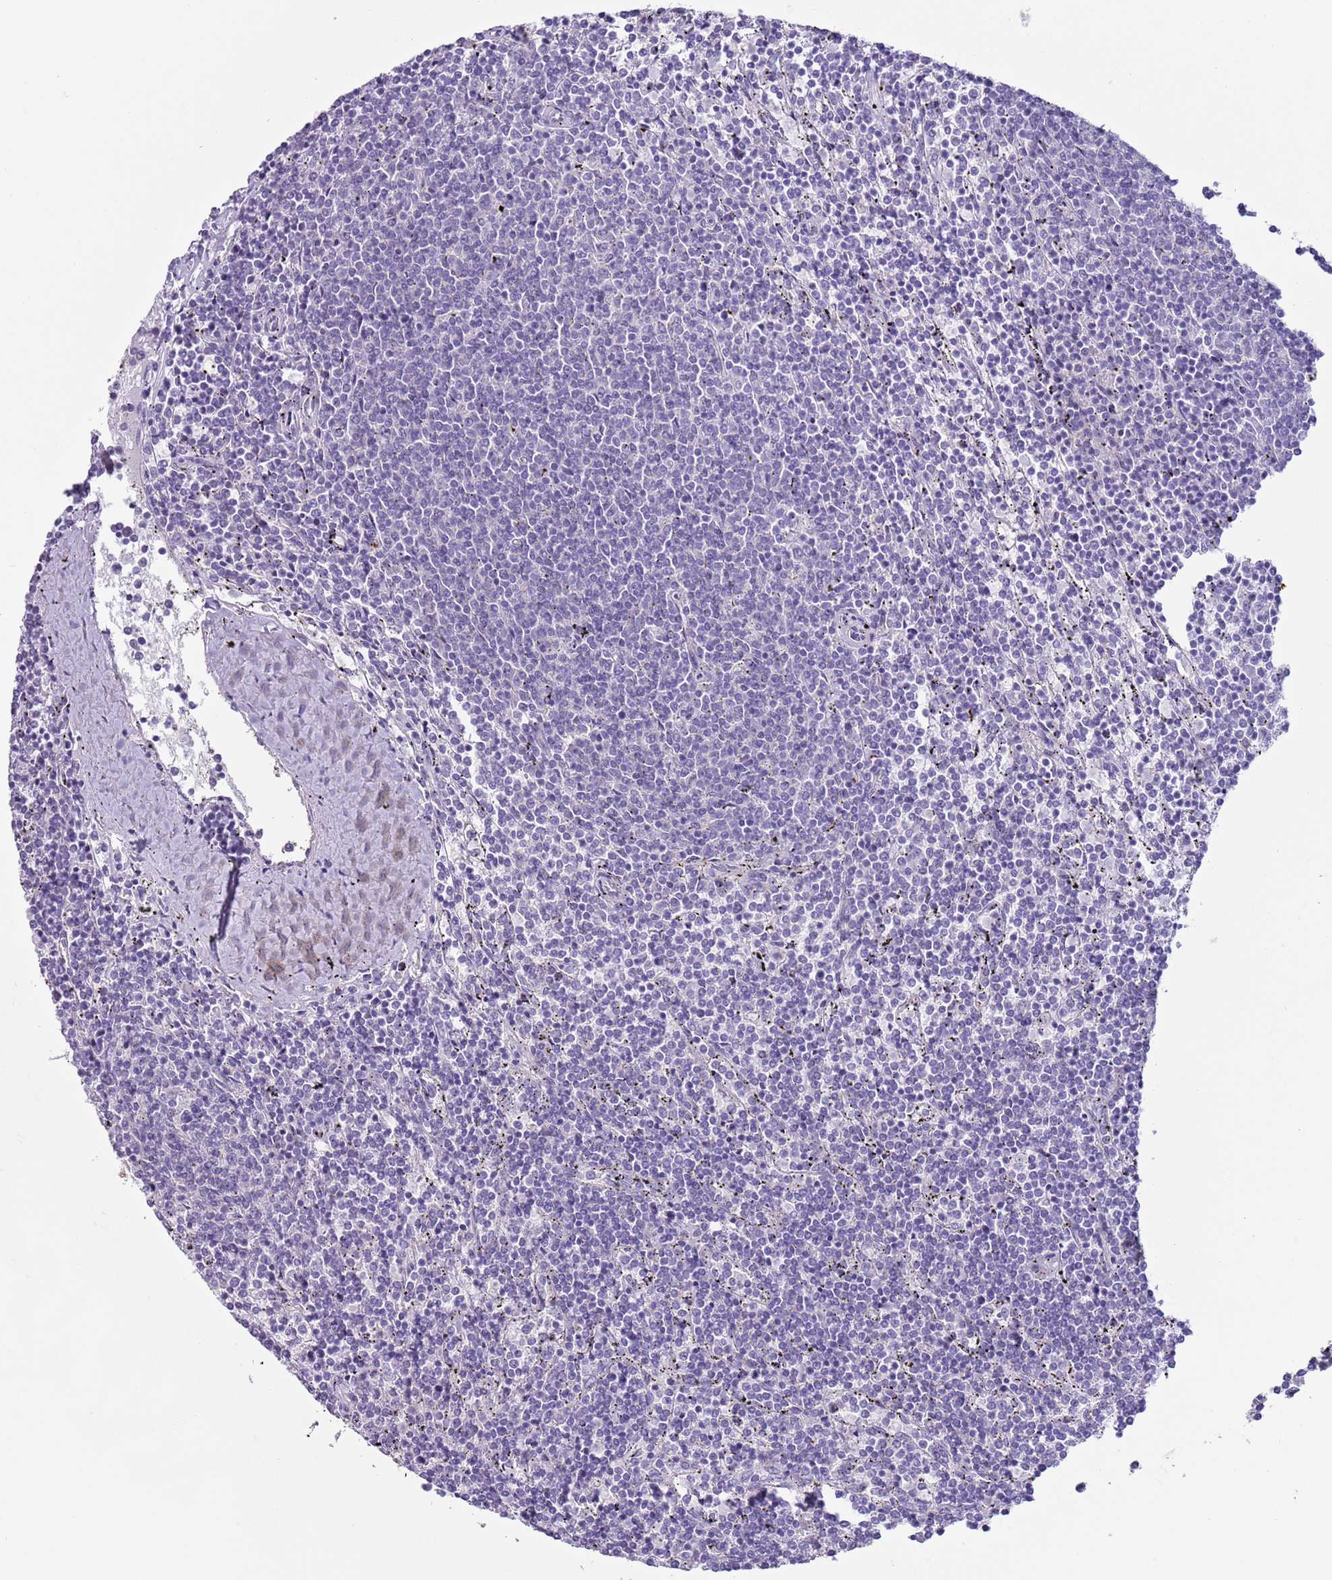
{"staining": {"intensity": "negative", "quantity": "none", "location": "none"}, "tissue": "lymphoma", "cell_type": "Tumor cells", "image_type": "cancer", "snomed": [{"axis": "morphology", "description": "Malignant lymphoma, non-Hodgkin's type, Low grade"}, {"axis": "topography", "description": "Spleen"}], "caption": "An immunohistochemistry (IHC) photomicrograph of low-grade malignant lymphoma, non-Hodgkin's type is shown. There is no staining in tumor cells of low-grade malignant lymphoma, non-Hodgkin's type. The staining was performed using DAB (3,3'-diaminobenzidine) to visualize the protein expression in brown, while the nuclei were stained in blue with hematoxylin (Magnification: 20x).", "gene": "NPAP1", "patient": {"sex": "female", "age": 50}}